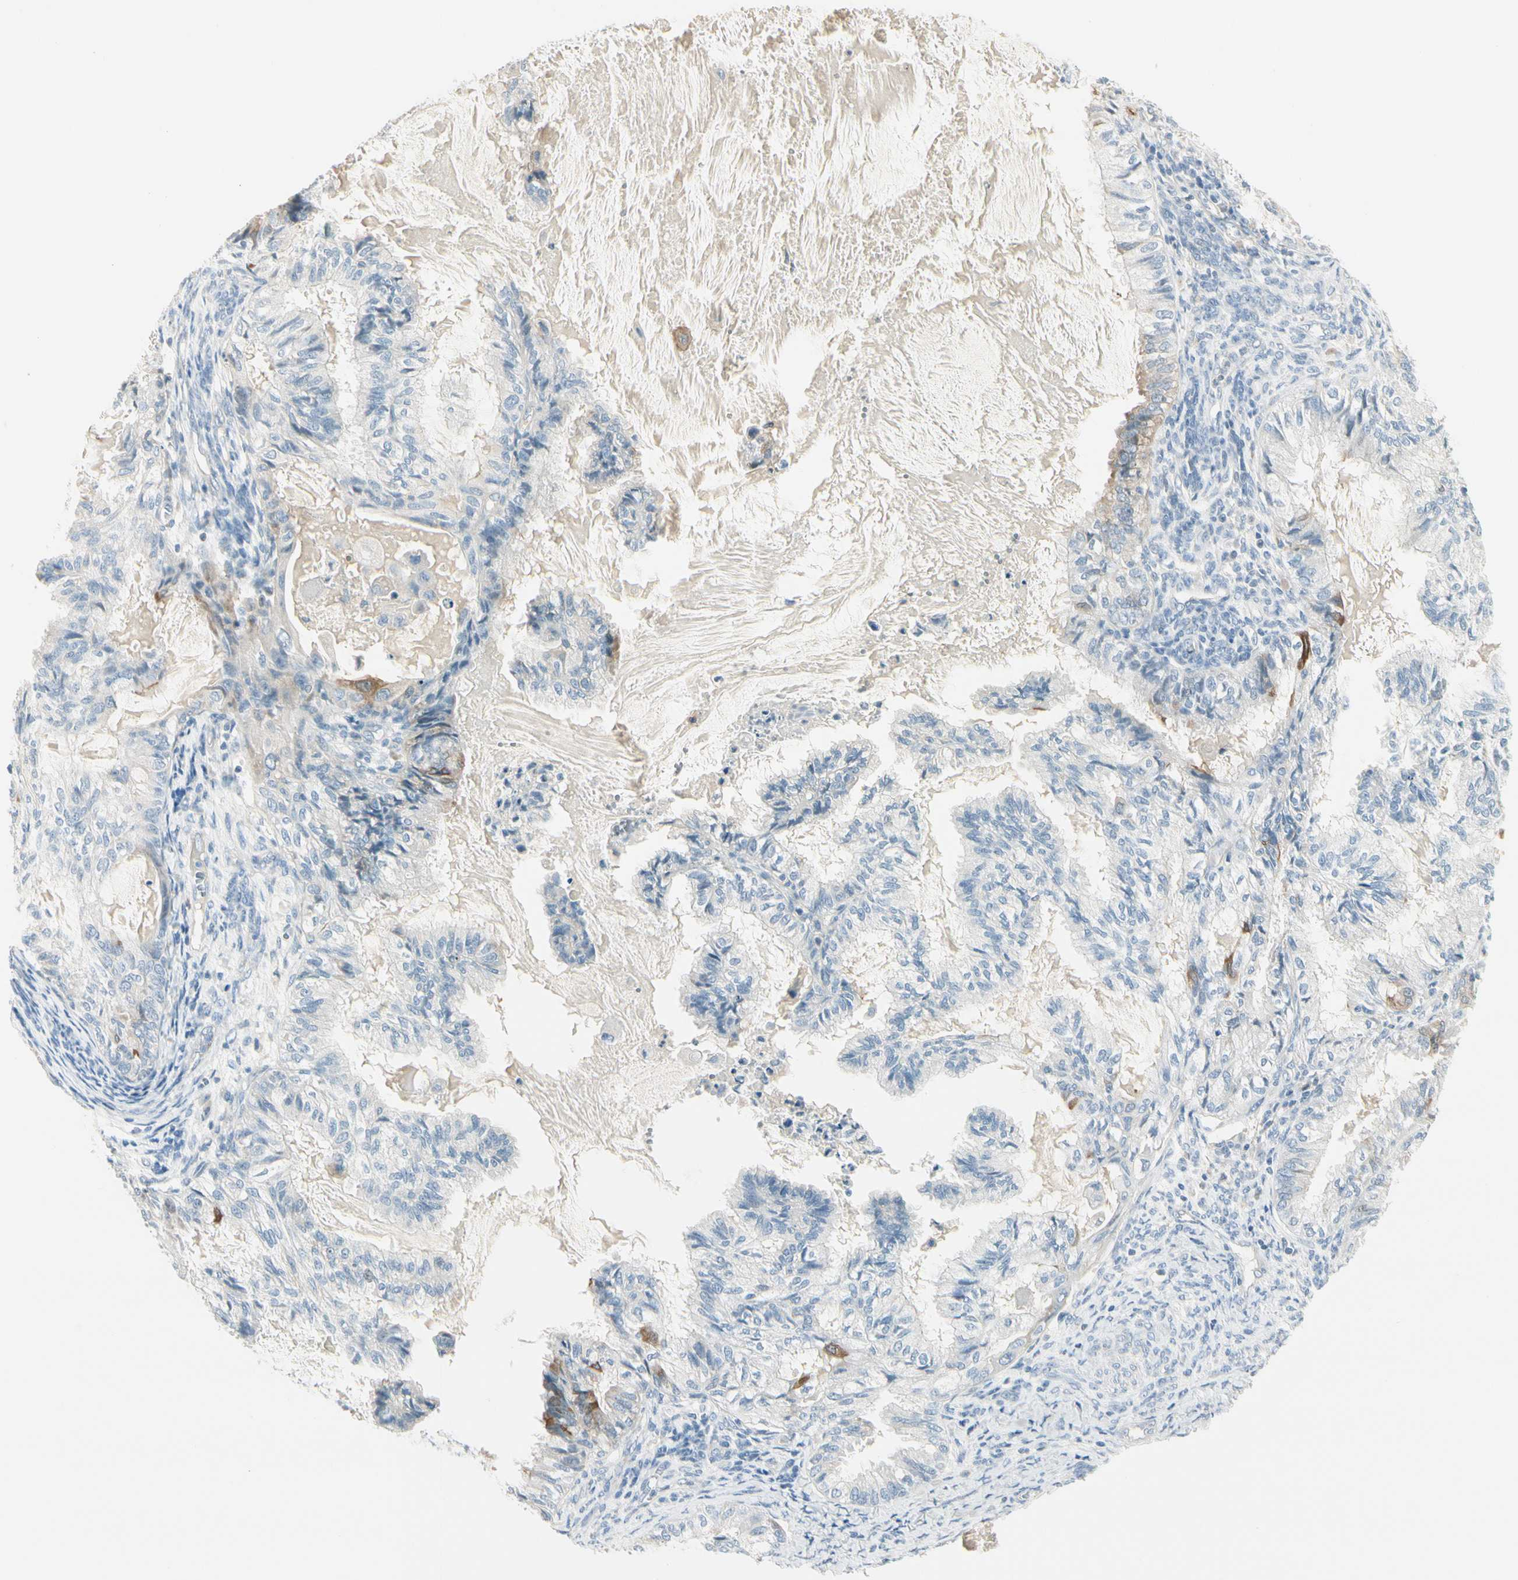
{"staining": {"intensity": "moderate", "quantity": "<25%", "location": "cytoplasmic/membranous"}, "tissue": "cervical cancer", "cell_type": "Tumor cells", "image_type": "cancer", "snomed": [{"axis": "morphology", "description": "Normal tissue, NOS"}, {"axis": "morphology", "description": "Adenocarcinoma, NOS"}, {"axis": "topography", "description": "Cervix"}, {"axis": "topography", "description": "Endometrium"}], "caption": "Brown immunohistochemical staining in adenocarcinoma (cervical) exhibits moderate cytoplasmic/membranous expression in about <25% of tumor cells.", "gene": "CYP2E1", "patient": {"sex": "female", "age": 86}}